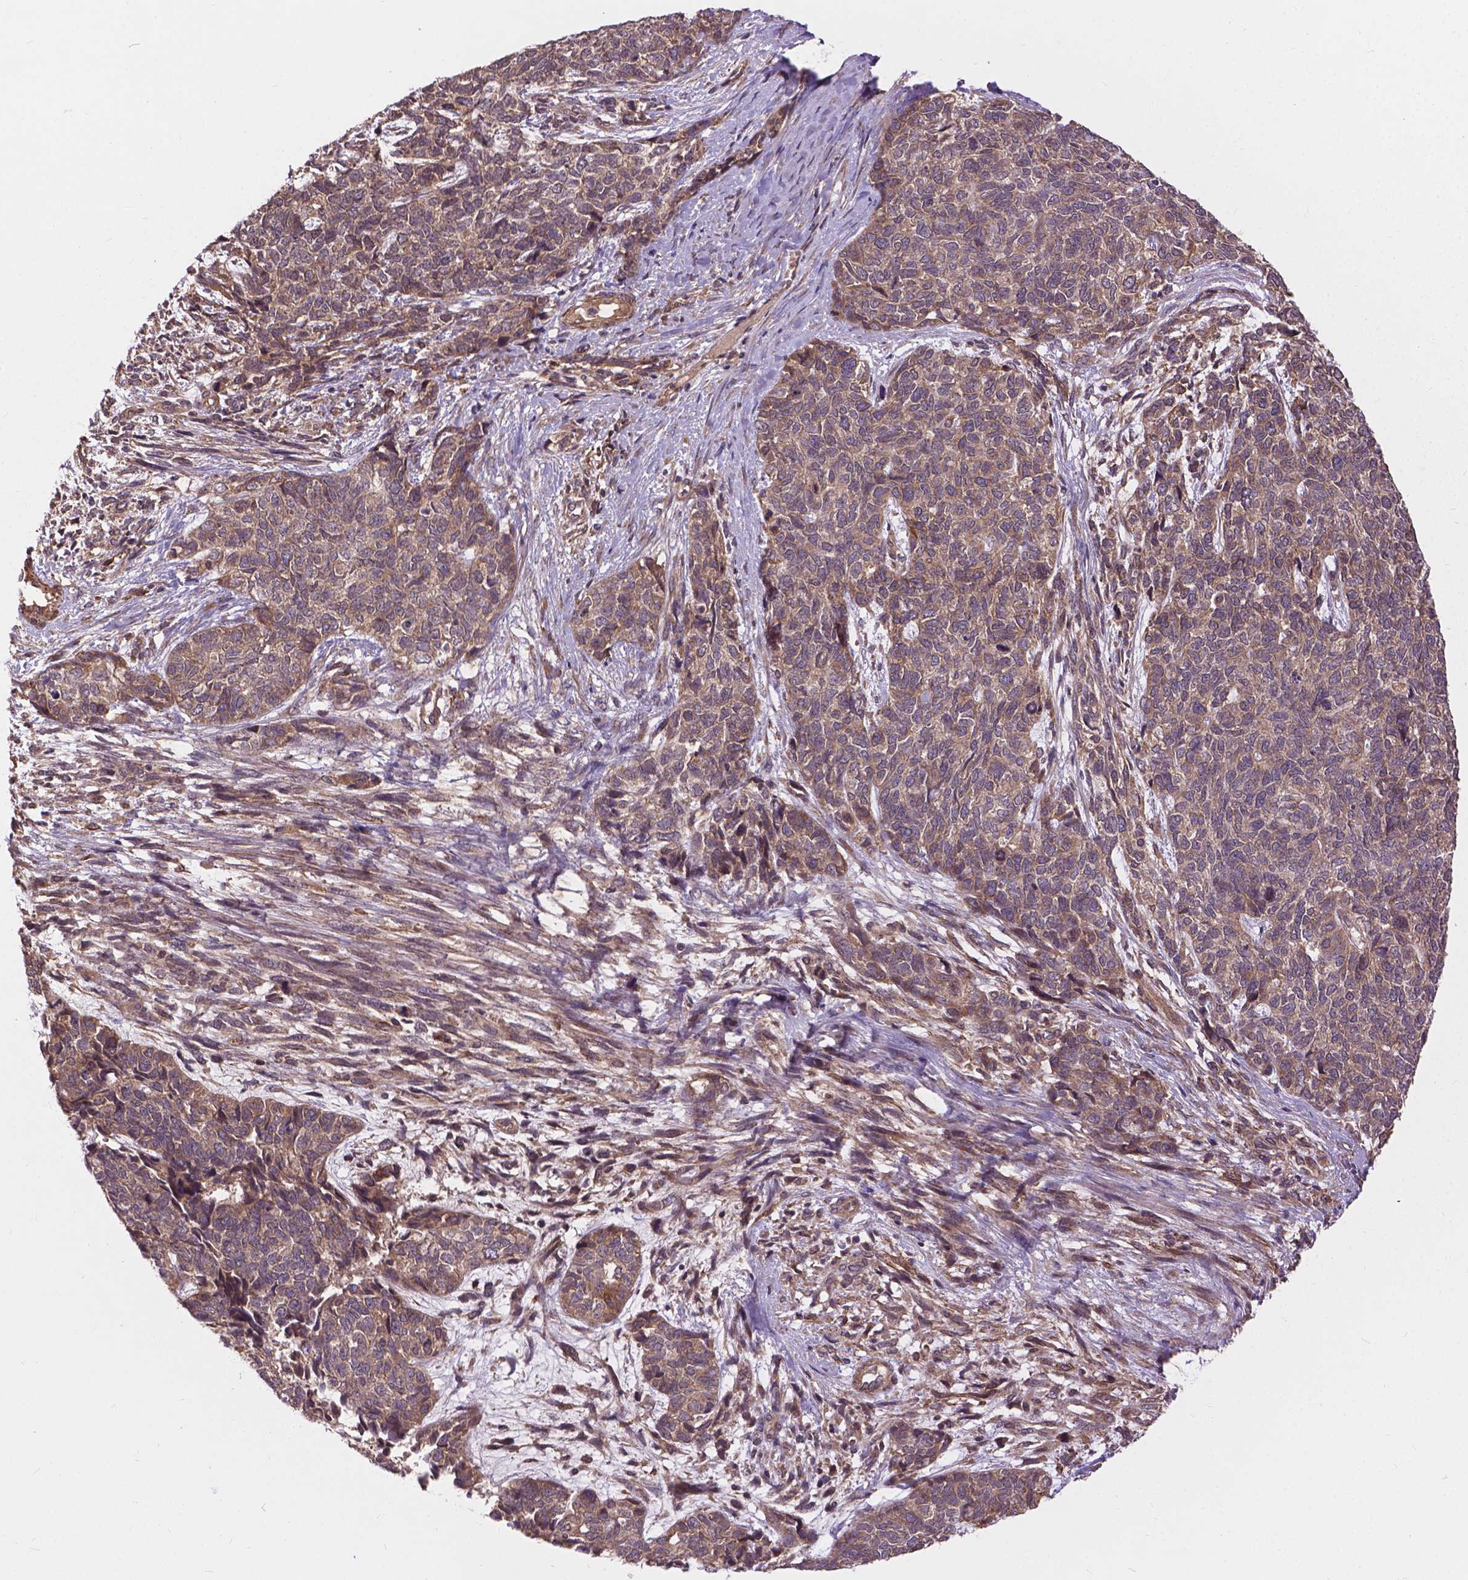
{"staining": {"intensity": "moderate", "quantity": ">75%", "location": "cytoplasmic/membranous"}, "tissue": "cervical cancer", "cell_type": "Tumor cells", "image_type": "cancer", "snomed": [{"axis": "morphology", "description": "Squamous cell carcinoma, NOS"}, {"axis": "topography", "description": "Cervix"}], "caption": "The photomicrograph demonstrates immunohistochemical staining of cervical cancer (squamous cell carcinoma). There is moderate cytoplasmic/membranous expression is identified in approximately >75% of tumor cells.", "gene": "ZNF616", "patient": {"sex": "female", "age": 63}}